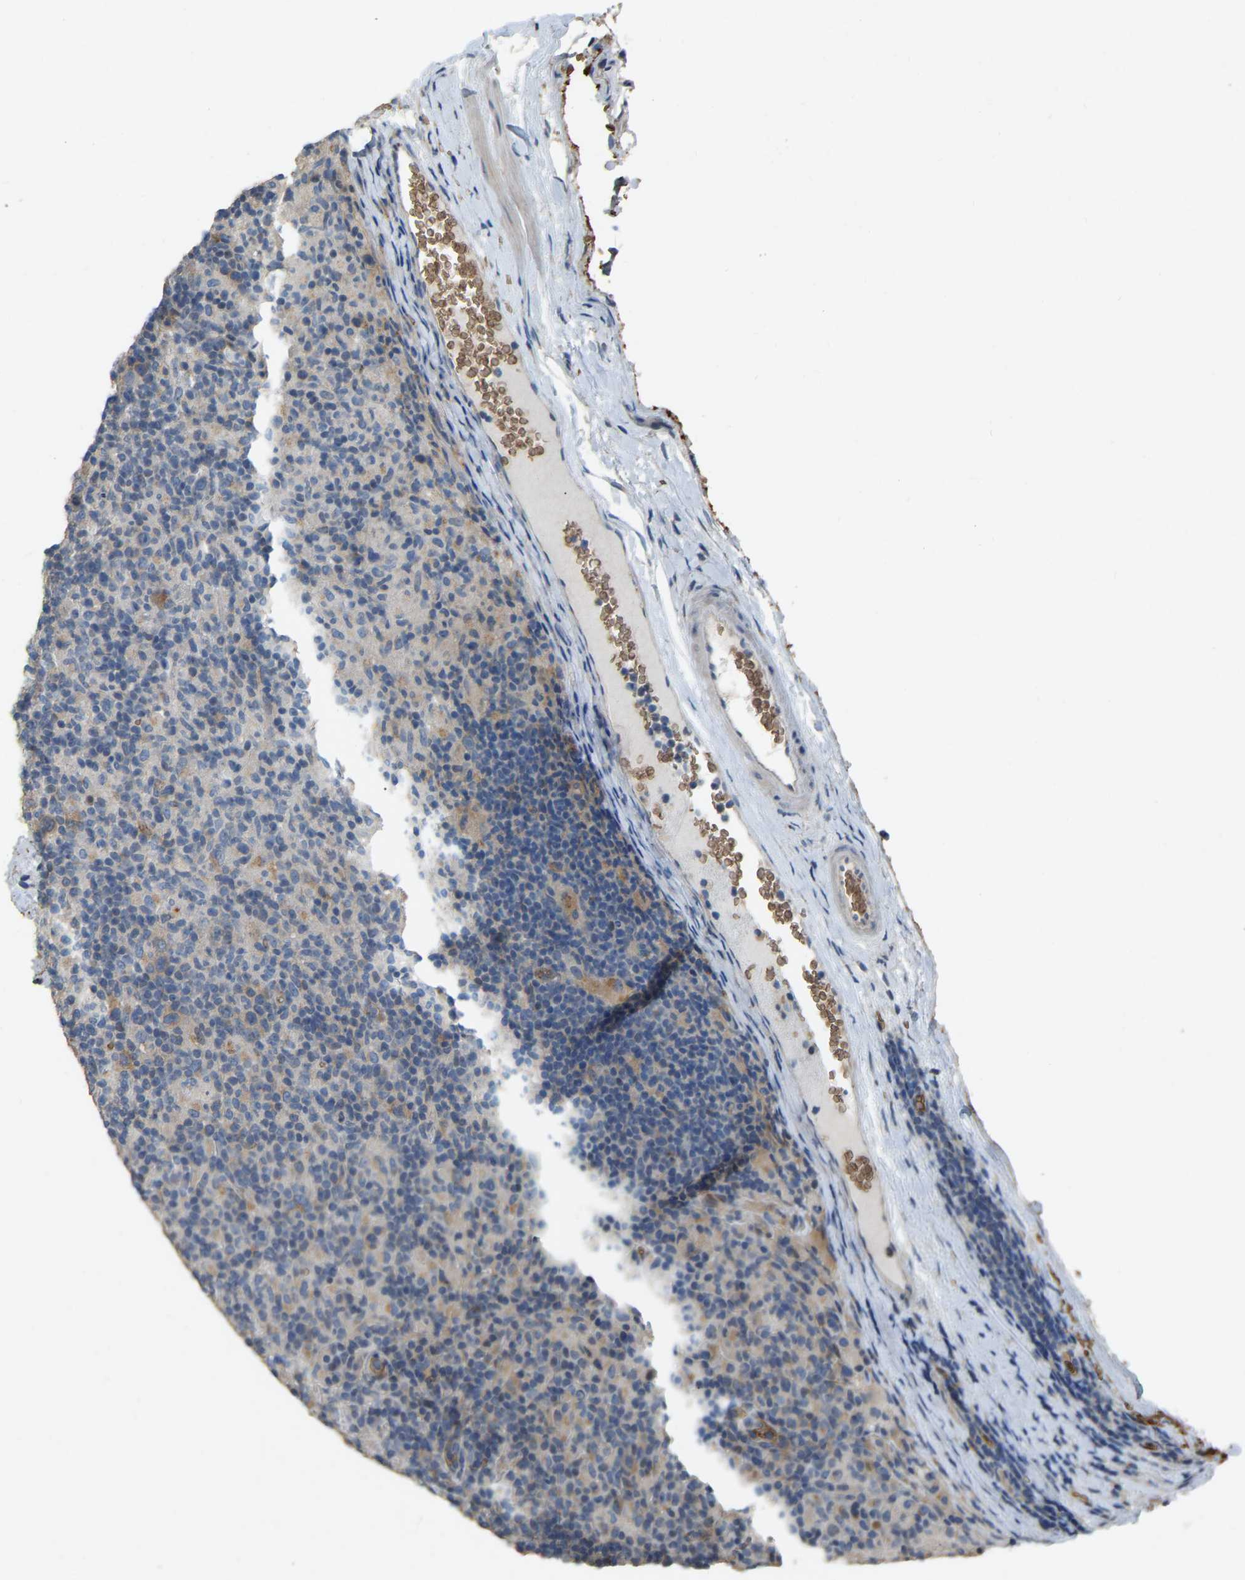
{"staining": {"intensity": "weak", "quantity": "<25%", "location": "cytoplasmic/membranous"}, "tissue": "lymphoma", "cell_type": "Tumor cells", "image_type": "cancer", "snomed": [{"axis": "morphology", "description": "Hodgkin's disease, NOS"}, {"axis": "topography", "description": "Lymph node"}], "caption": "Micrograph shows no protein positivity in tumor cells of lymphoma tissue.", "gene": "CFAP298", "patient": {"sex": "male", "age": 70}}